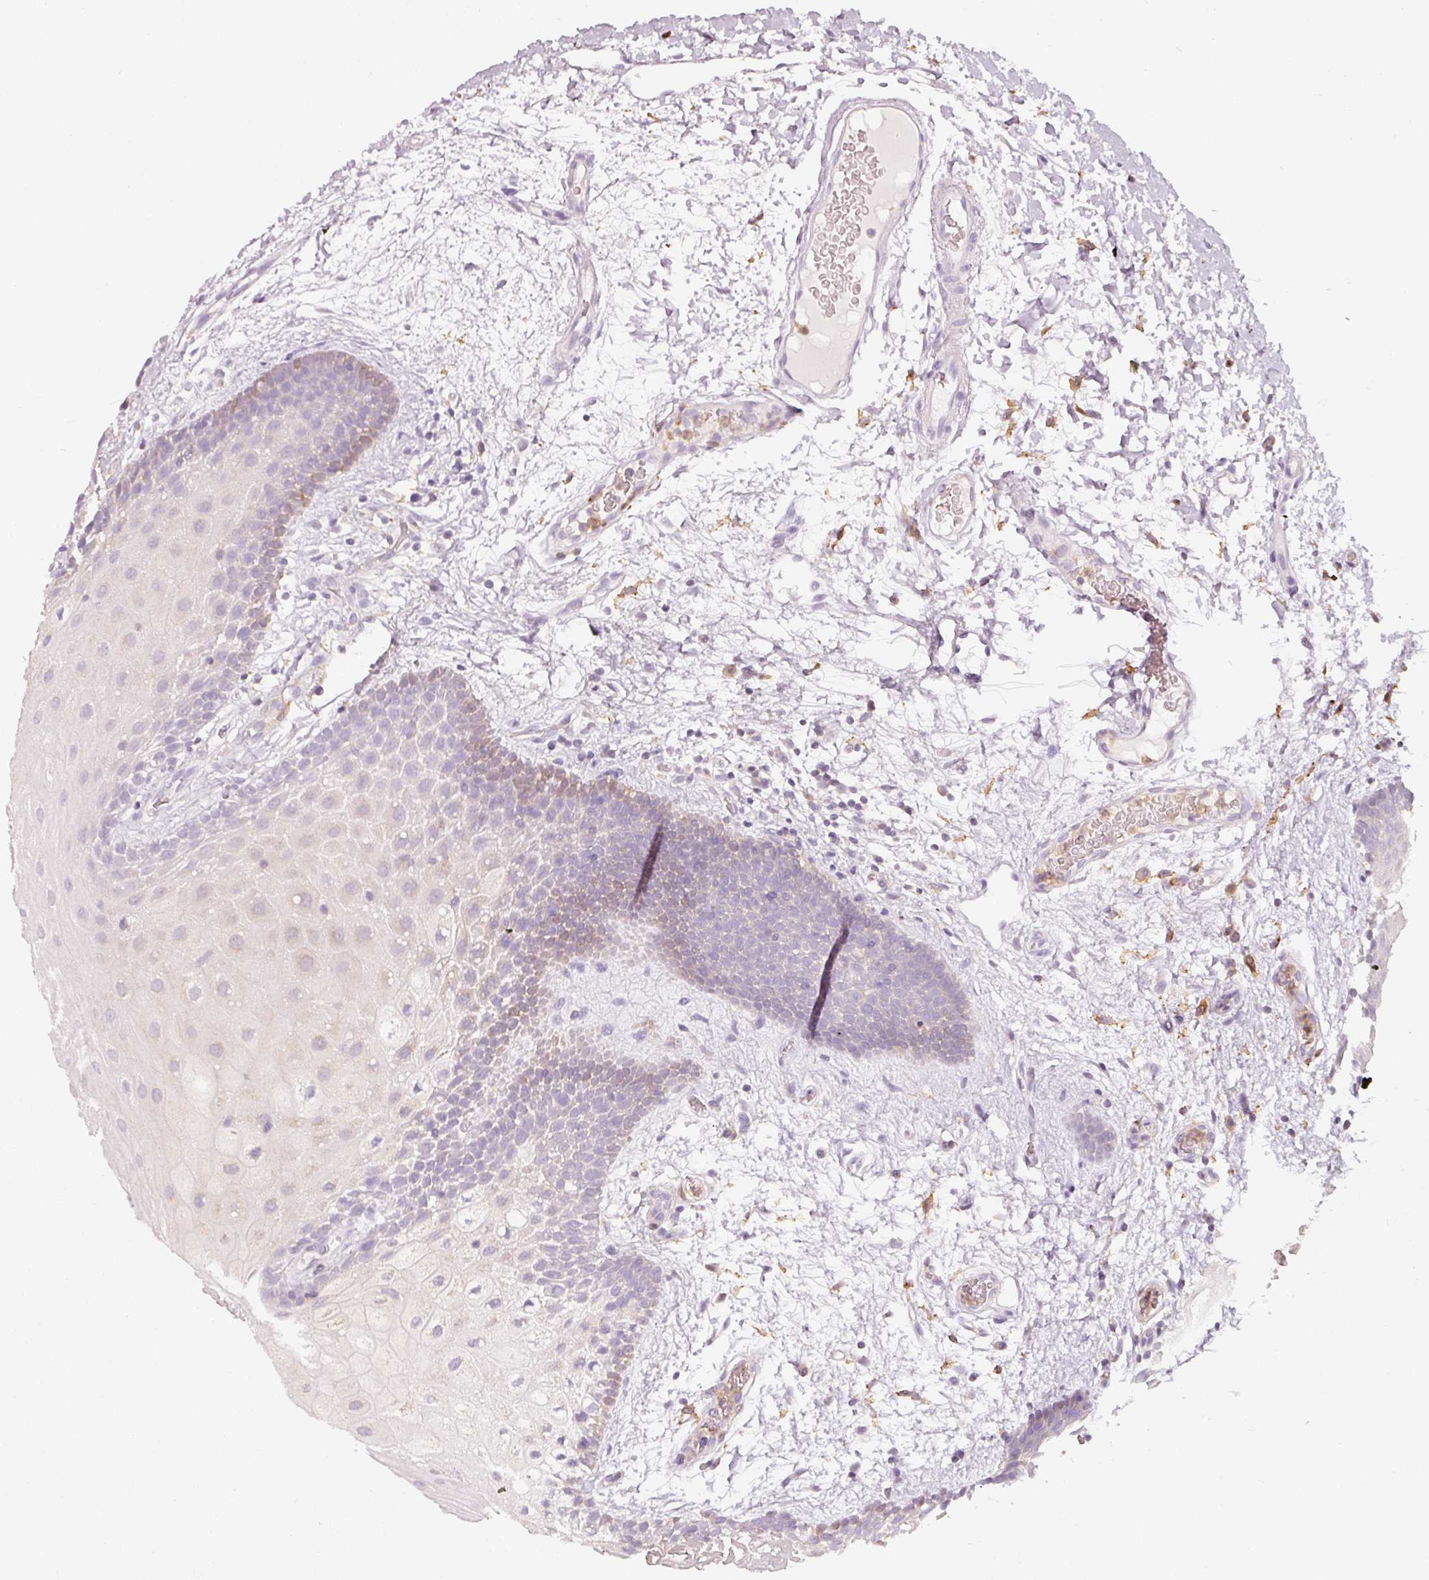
{"staining": {"intensity": "weak", "quantity": "<25%", "location": "cytoplasmic/membranous"}, "tissue": "oral mucosa", "cell_type": "Squamous epithelial cells", "image_type": "normal", "snomed": [{"axis": "morphology", "description": "Normal tissue, NOS"}, {"axis": "morphology", "description": "Squamous cell carcinoma, NOS"}, {"axis": "topography", "description": "Oral tissue"}, {"axis": "topography", "description": "Tounge, NOS"}, {"axis": "topography", "description": "Head-Neck"}], "caption": "IHC of unremarkable human oral mucosa demonstrates no positivity in squamous epithelial cells.", "gene": "IQGAP2", "patient": {"sex": "male", "age": 76}}